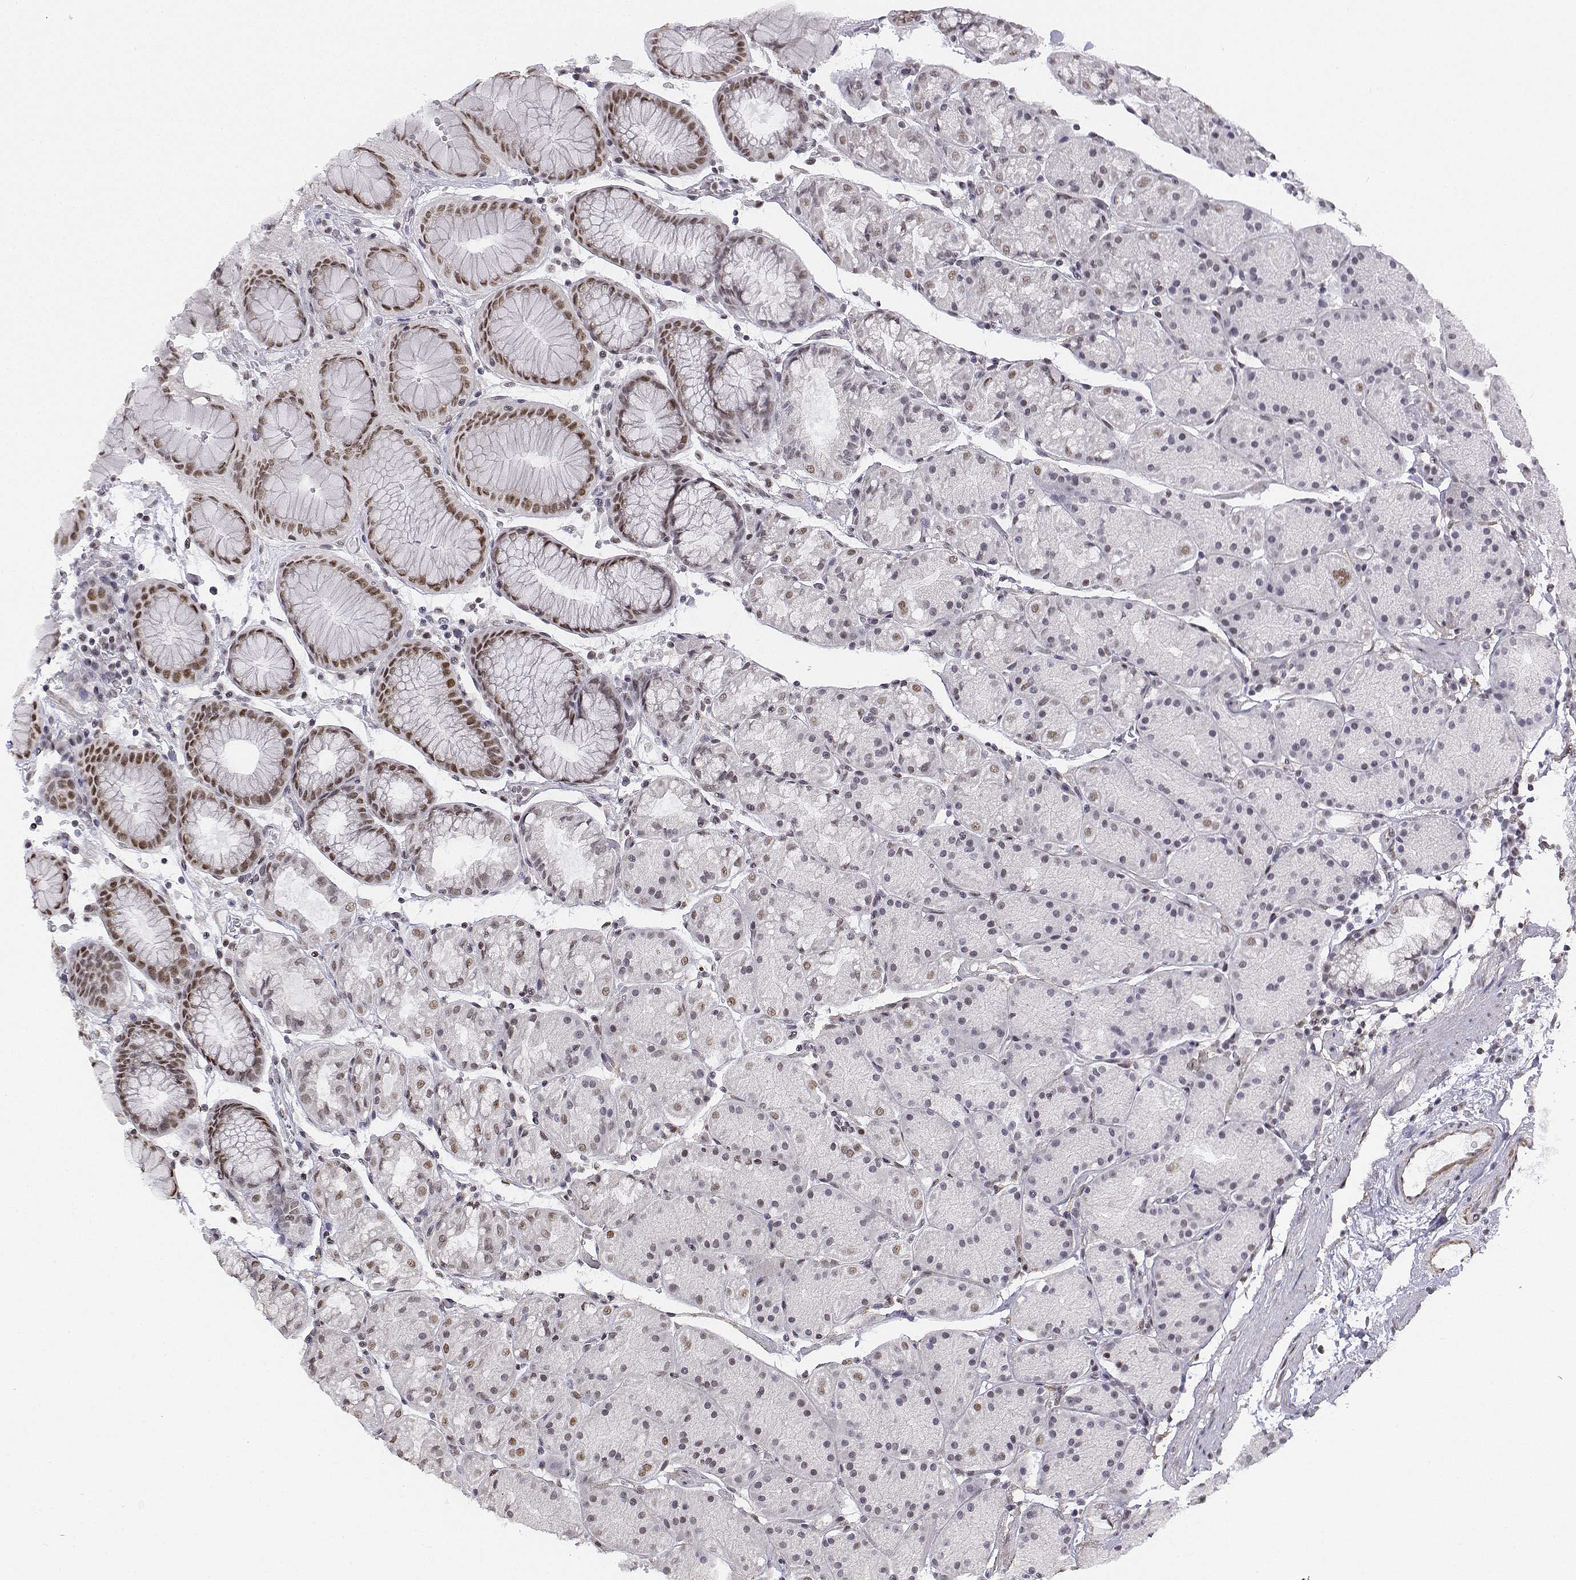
{"staining": {"intensity": "moderate", "quantity": "25%-75%", "location": "nuclear"}, "tissue": "stomach", "cell_type": "Glandular cells", "image_type": "normal", "snomed": [{"axis": "morphology", "description": "Normal tissue, NOS"}, {"axis": "topography", "description": "Stomach, upper"}, {"axis": "topography", "description": "Stomach"}], "caption": "Benign stomach displays moderate nuclear positivity in approximately 25%-75% of glandular cells.", "gene": "SETD1A", "patient": {"sex": "male", "age": 76}}